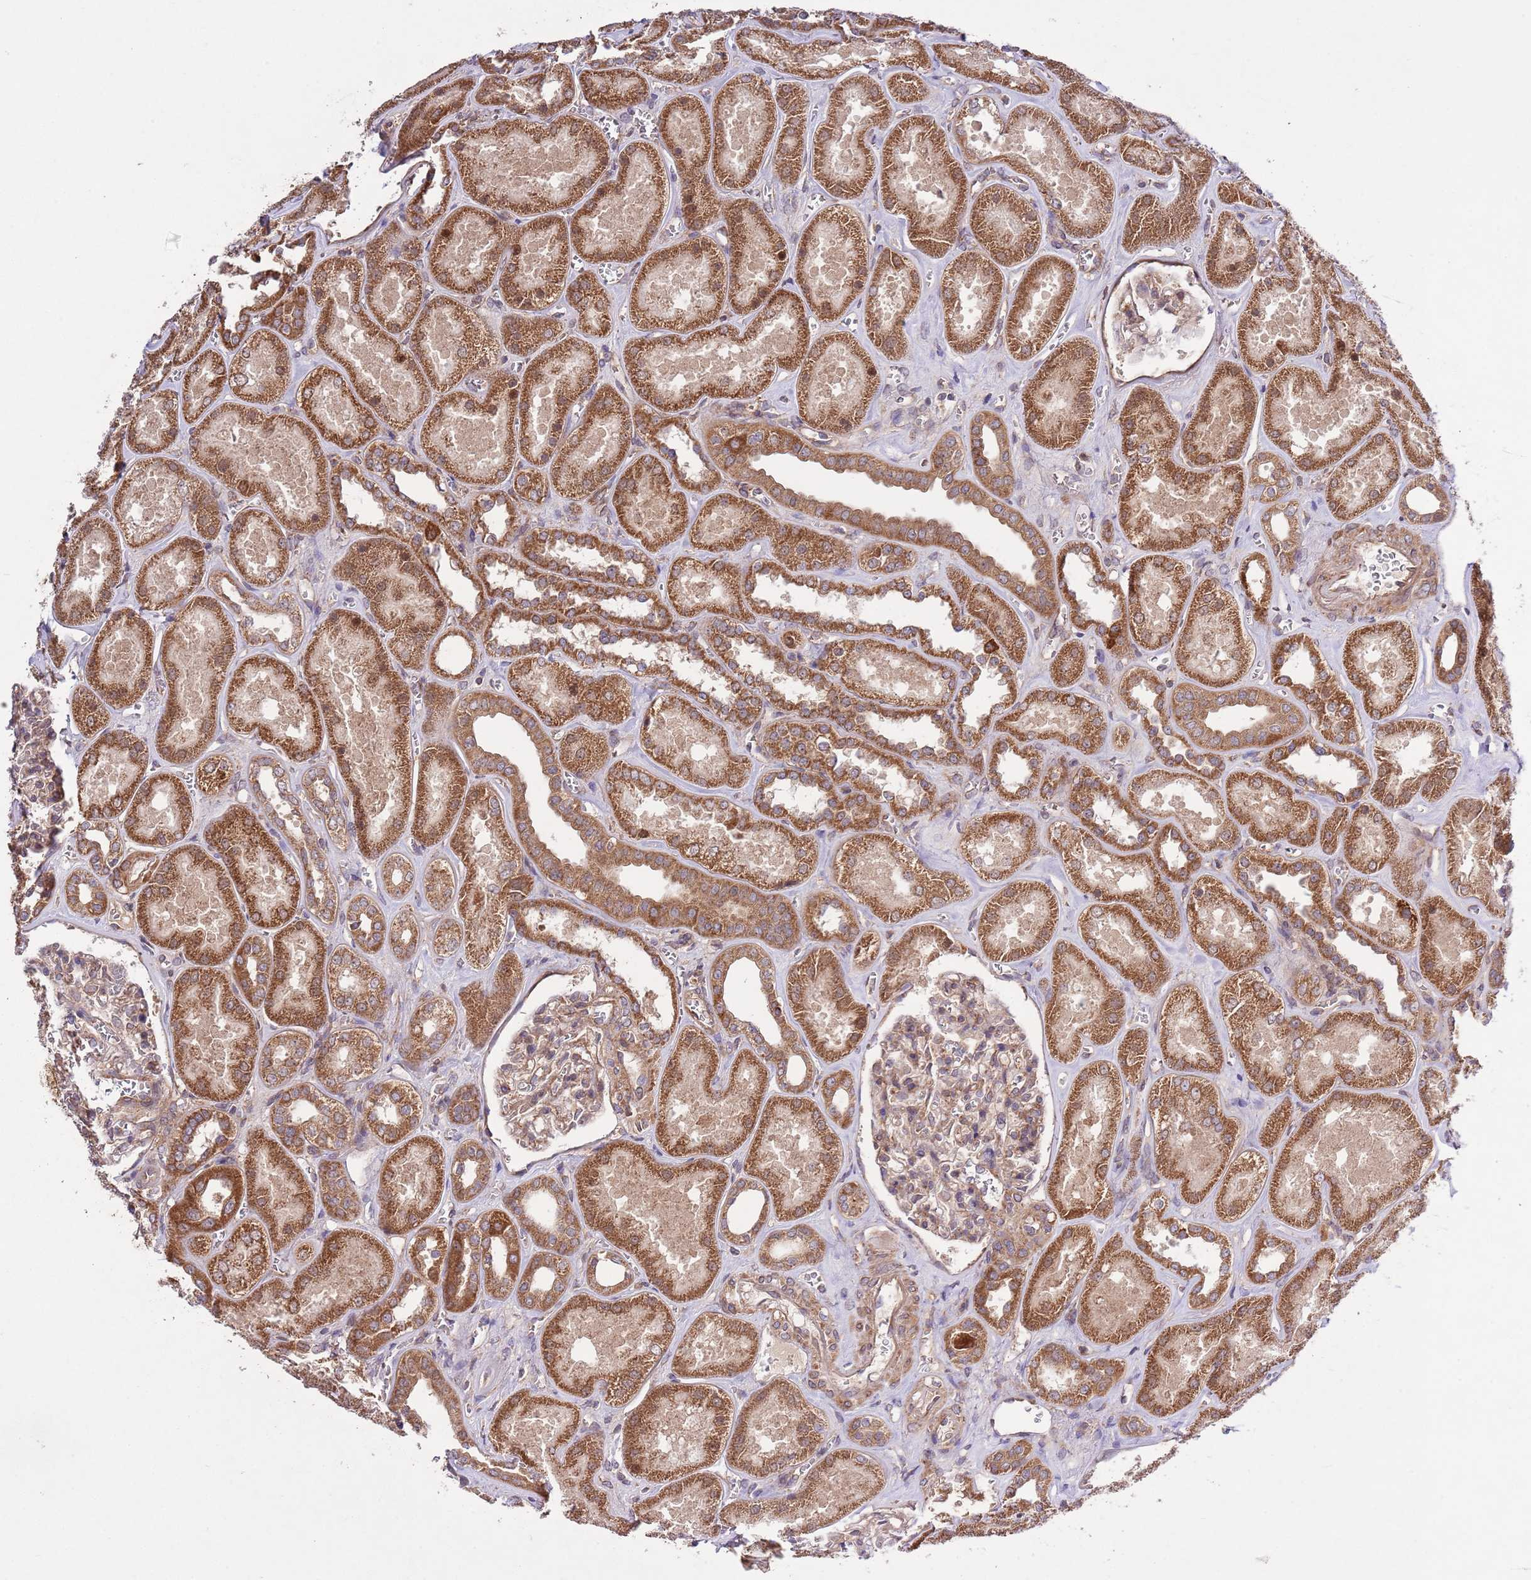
{"staining": {"intensity": "moderate", "quantity": ">75%", "location": "cytoplasmic/membranous"}, "tissue": "kidney", "cell_type": "Cells in glomeruli", "image_type": "normal", "snomed": [{"axis": "morphology", "description": "Normal tissue, NOS"}, {"axis": "morphology", "description": "Adenocarcinoma, NOS"}, {"axis": "topography", "description": "Kidney"}], "caption": "Human kidney stained for a protein (brown) exhibits moderate cytoplasmic/membranous positive positivity in about >75% of cells in glomeruli.", "gene": "MFNG", "patient": {"sex": "female", "age": 68}}